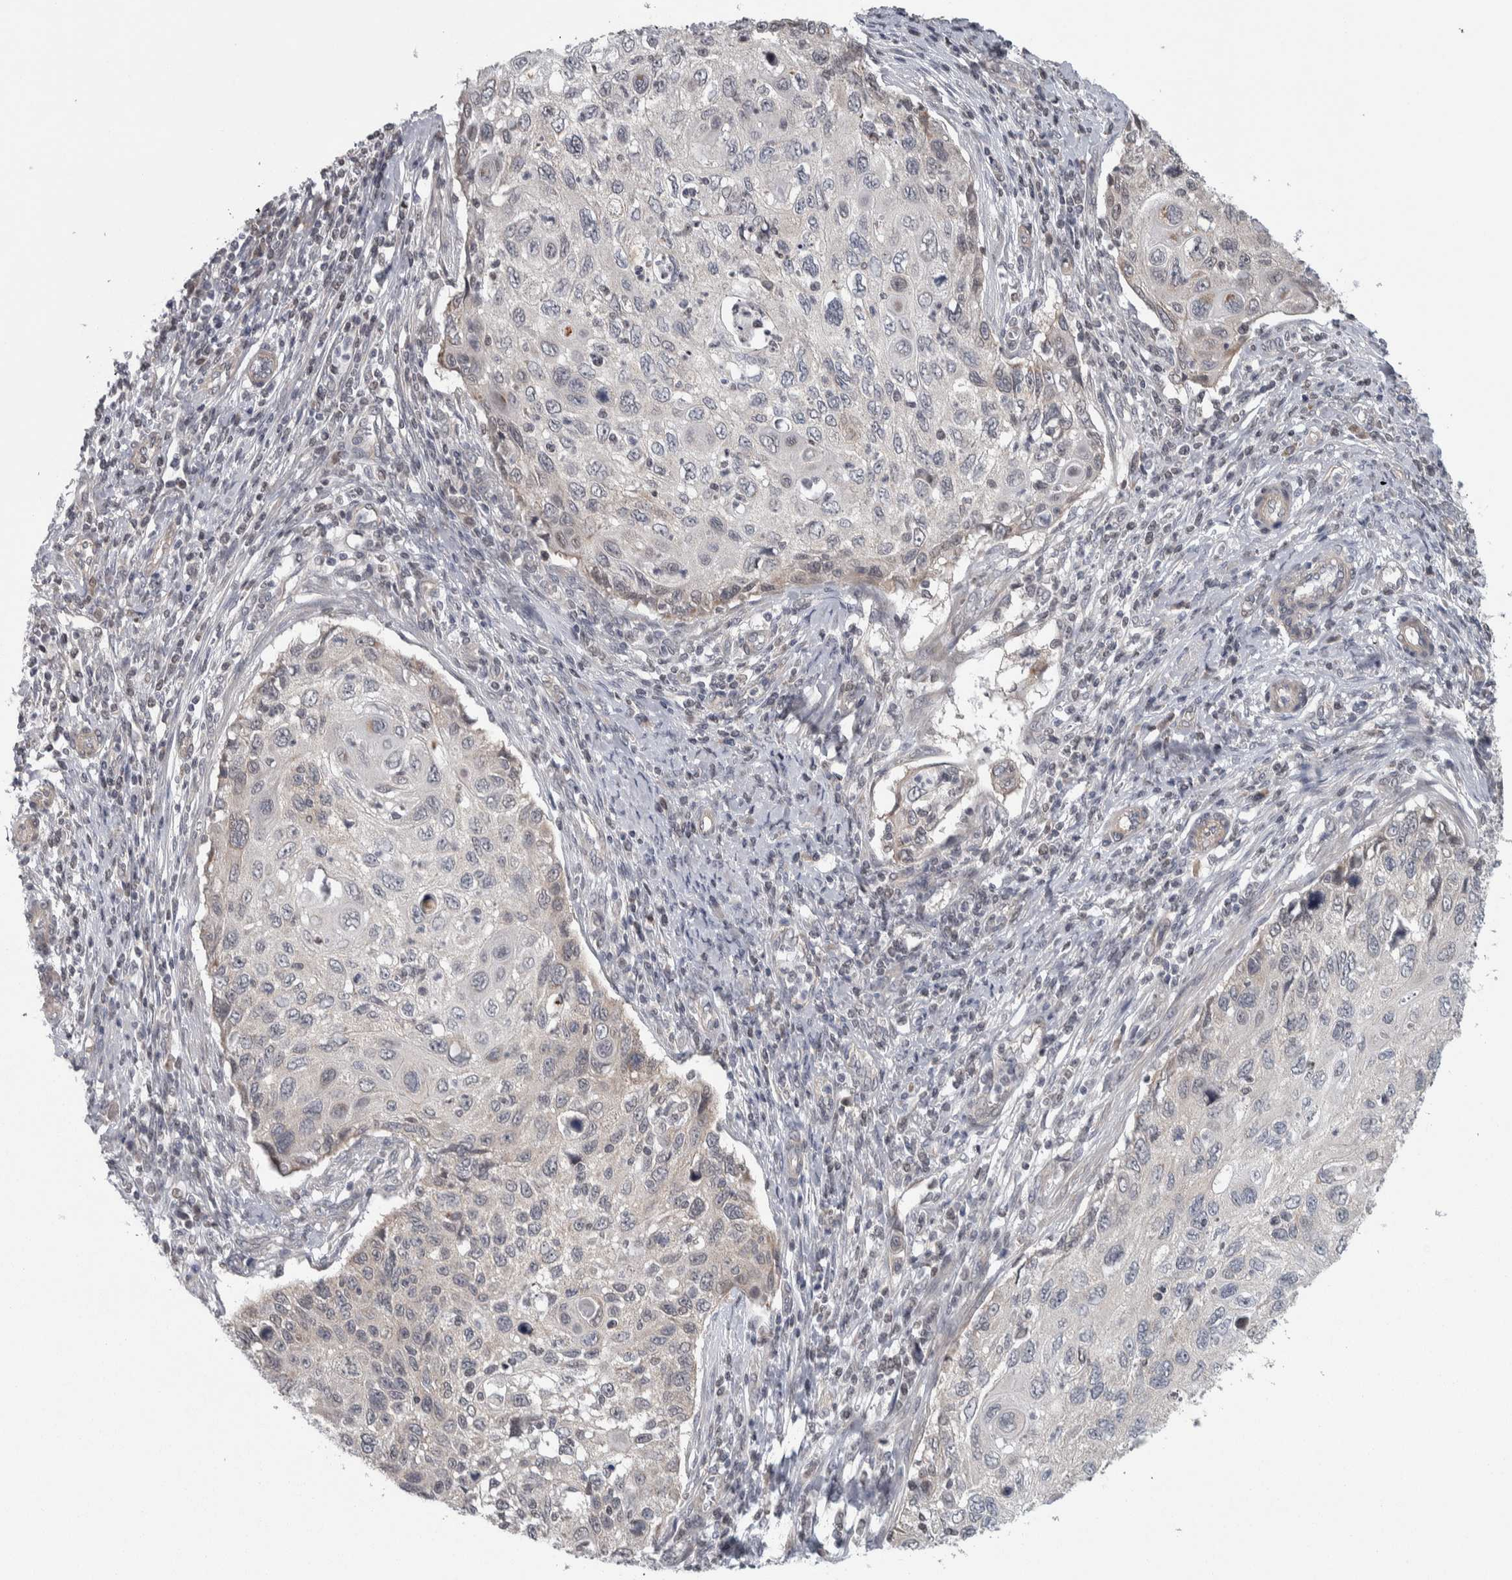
{"staining": {"intensity": "negative", "quantity": "none", "location": "none"}, "tissue": "cervical cancer", "cell_type": "Tumor cells", "image_type": "cancer", "snomed": [{"axis": "morphology", "description": "Squamous cell carcinoma, NOS"}, {"axis": "topography", "description": "Cervix"}], "caption": "This is a photomicrograph of IHC staining of cervical cancer (squamous cell carcinoma), which shows no expression in tumor cells.", "gene": "CWC27", "patient": {"sex": "female", "age": 70}}